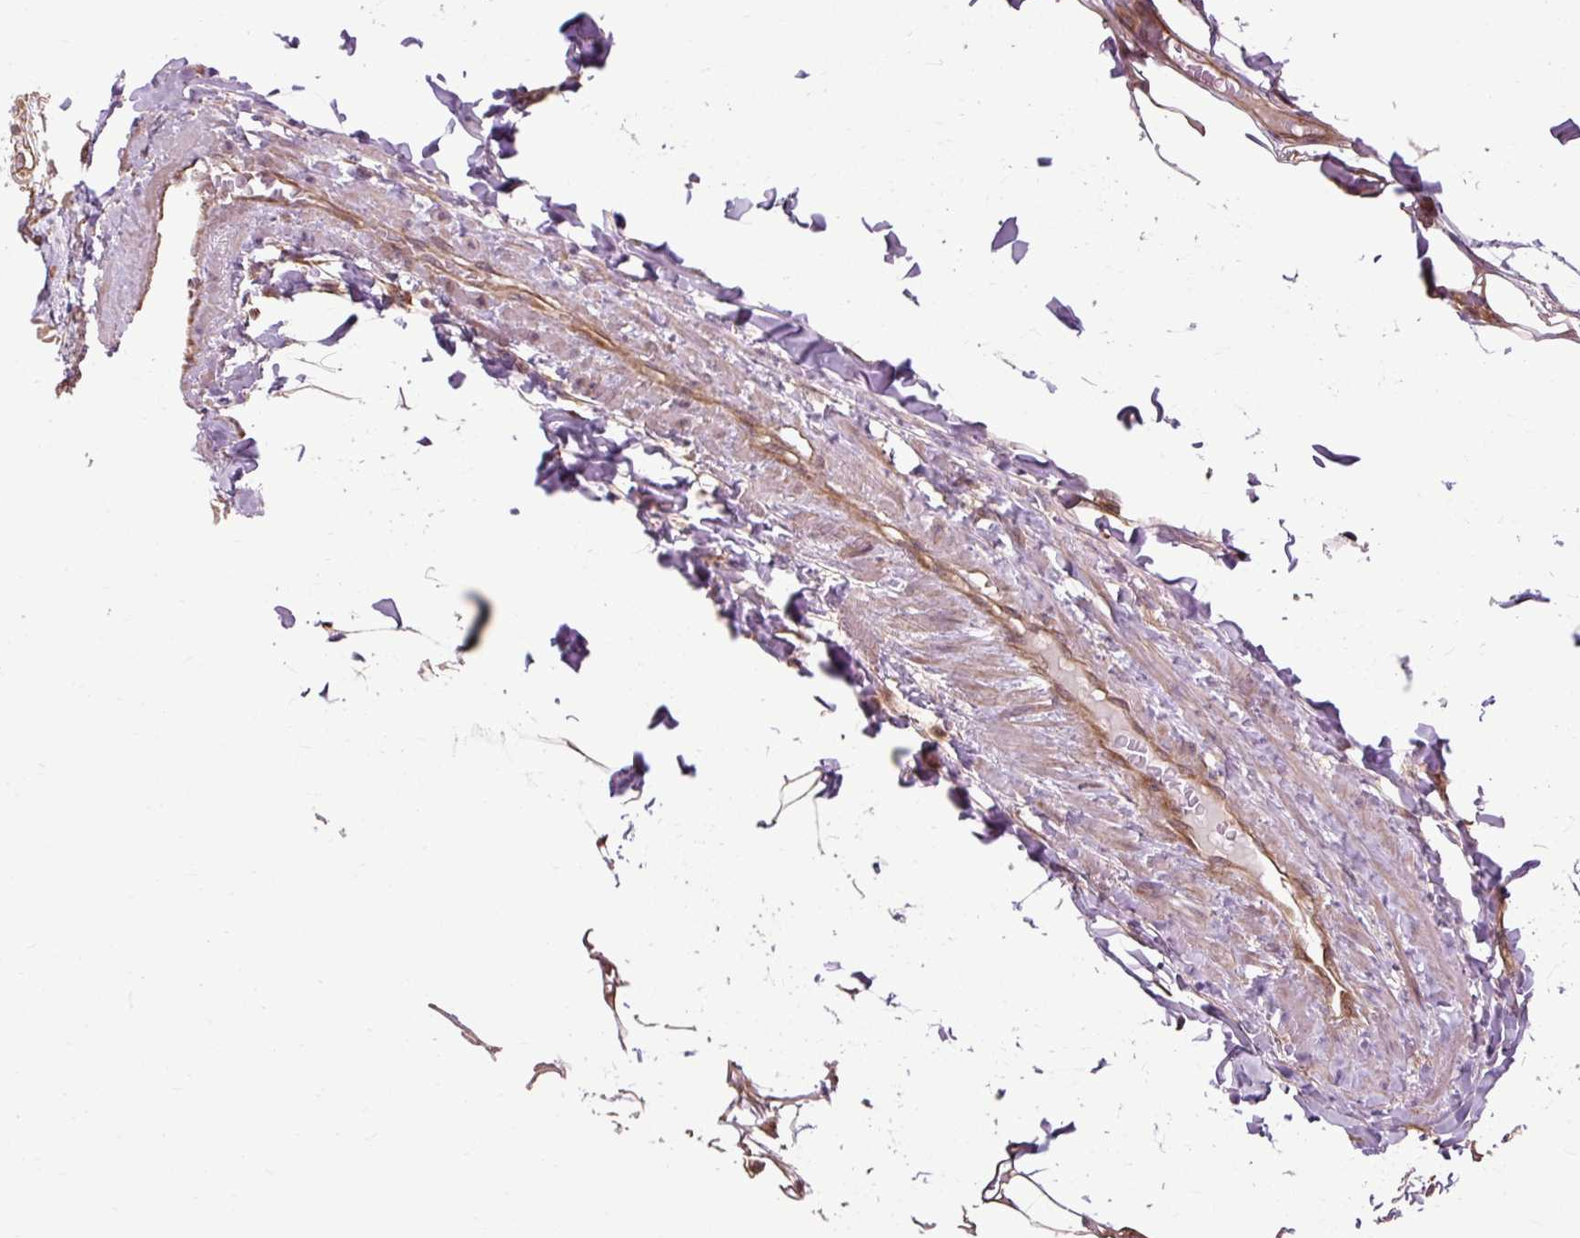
{"staining": {"intensity": "weak", "quantity": ">75%", "location": "cytoplasmic/membranous"}, "tissue": "breast cancer", "cell_type": "Tumor cells", "image_type": "cancer", "snomed": [{"axis": "morphology", "description": "Duct carcinoma"}, {"axis": "topography", "description": "Breast"}], "caption": "Infiltrating ductal carcinoma (breast) stained with IHC exhibits weak cytoplasmic/membranous expression in approximately >75% of tumor cells. The staining was performed using DAB (3,3'-diaminobenzidine), with brown indicating positive protein expression. Nuclei are stained blue with hematoxylin.", "gene": "FLRT1", "patient": {"sex": "female", "age": 55}}